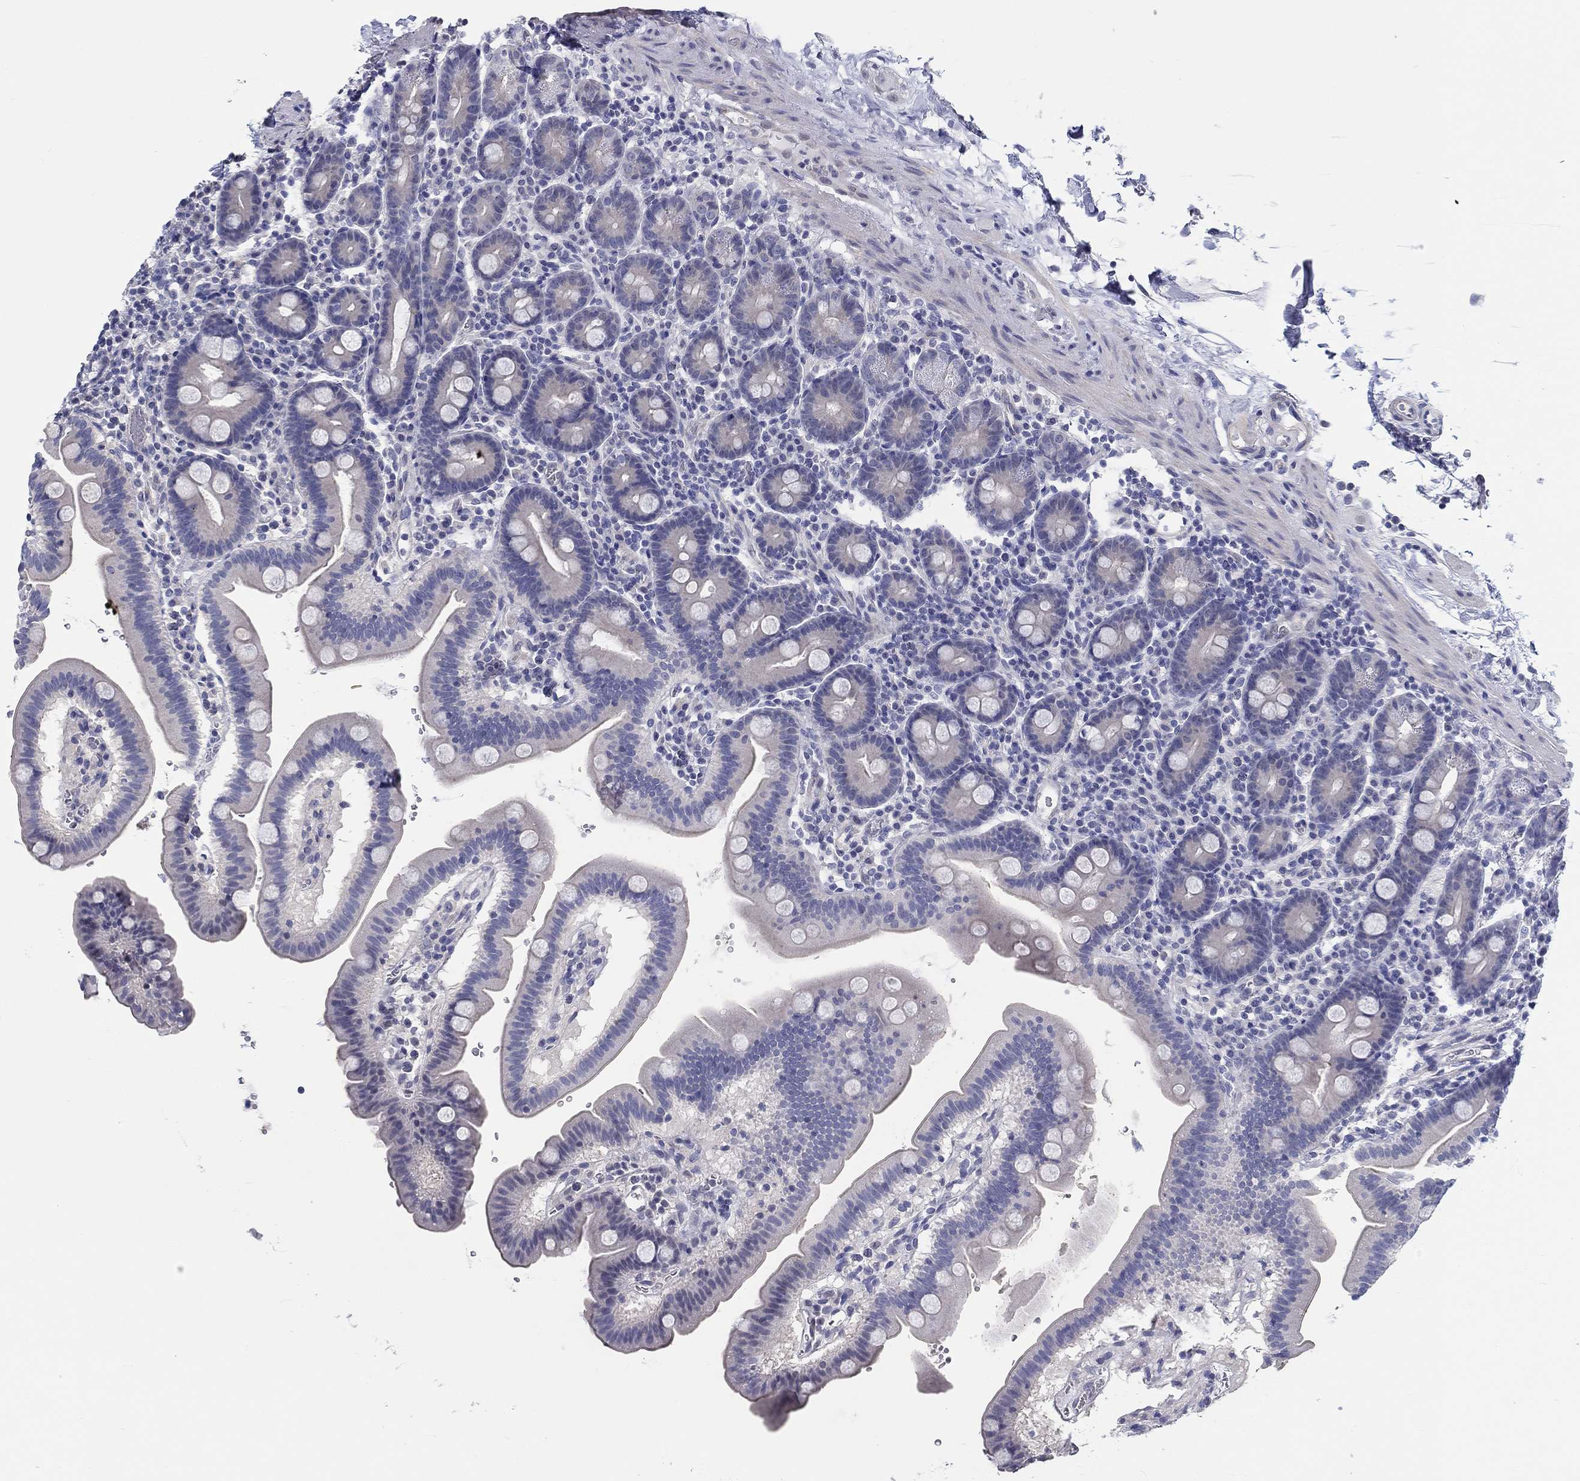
{"staining": {"intensity": "negative", "quantity": "none", "location": "none"}, "tissue": "duodenum", "cell_type": "Glandular cells", "image_type": "normal", "snomed": [{"axis": "morphology", "description": "Normal tissue, NOS"}, {"axis": "topography", "description": "Duodenum"}], "caption": "A photomicrograph of human duodenum is negative for staining in glandular cells. (Immunohistochemistry, brightfield microscopy, high magnification).", "gene": "CRYGD", "patient": {"sex": "male", "age": 59}}